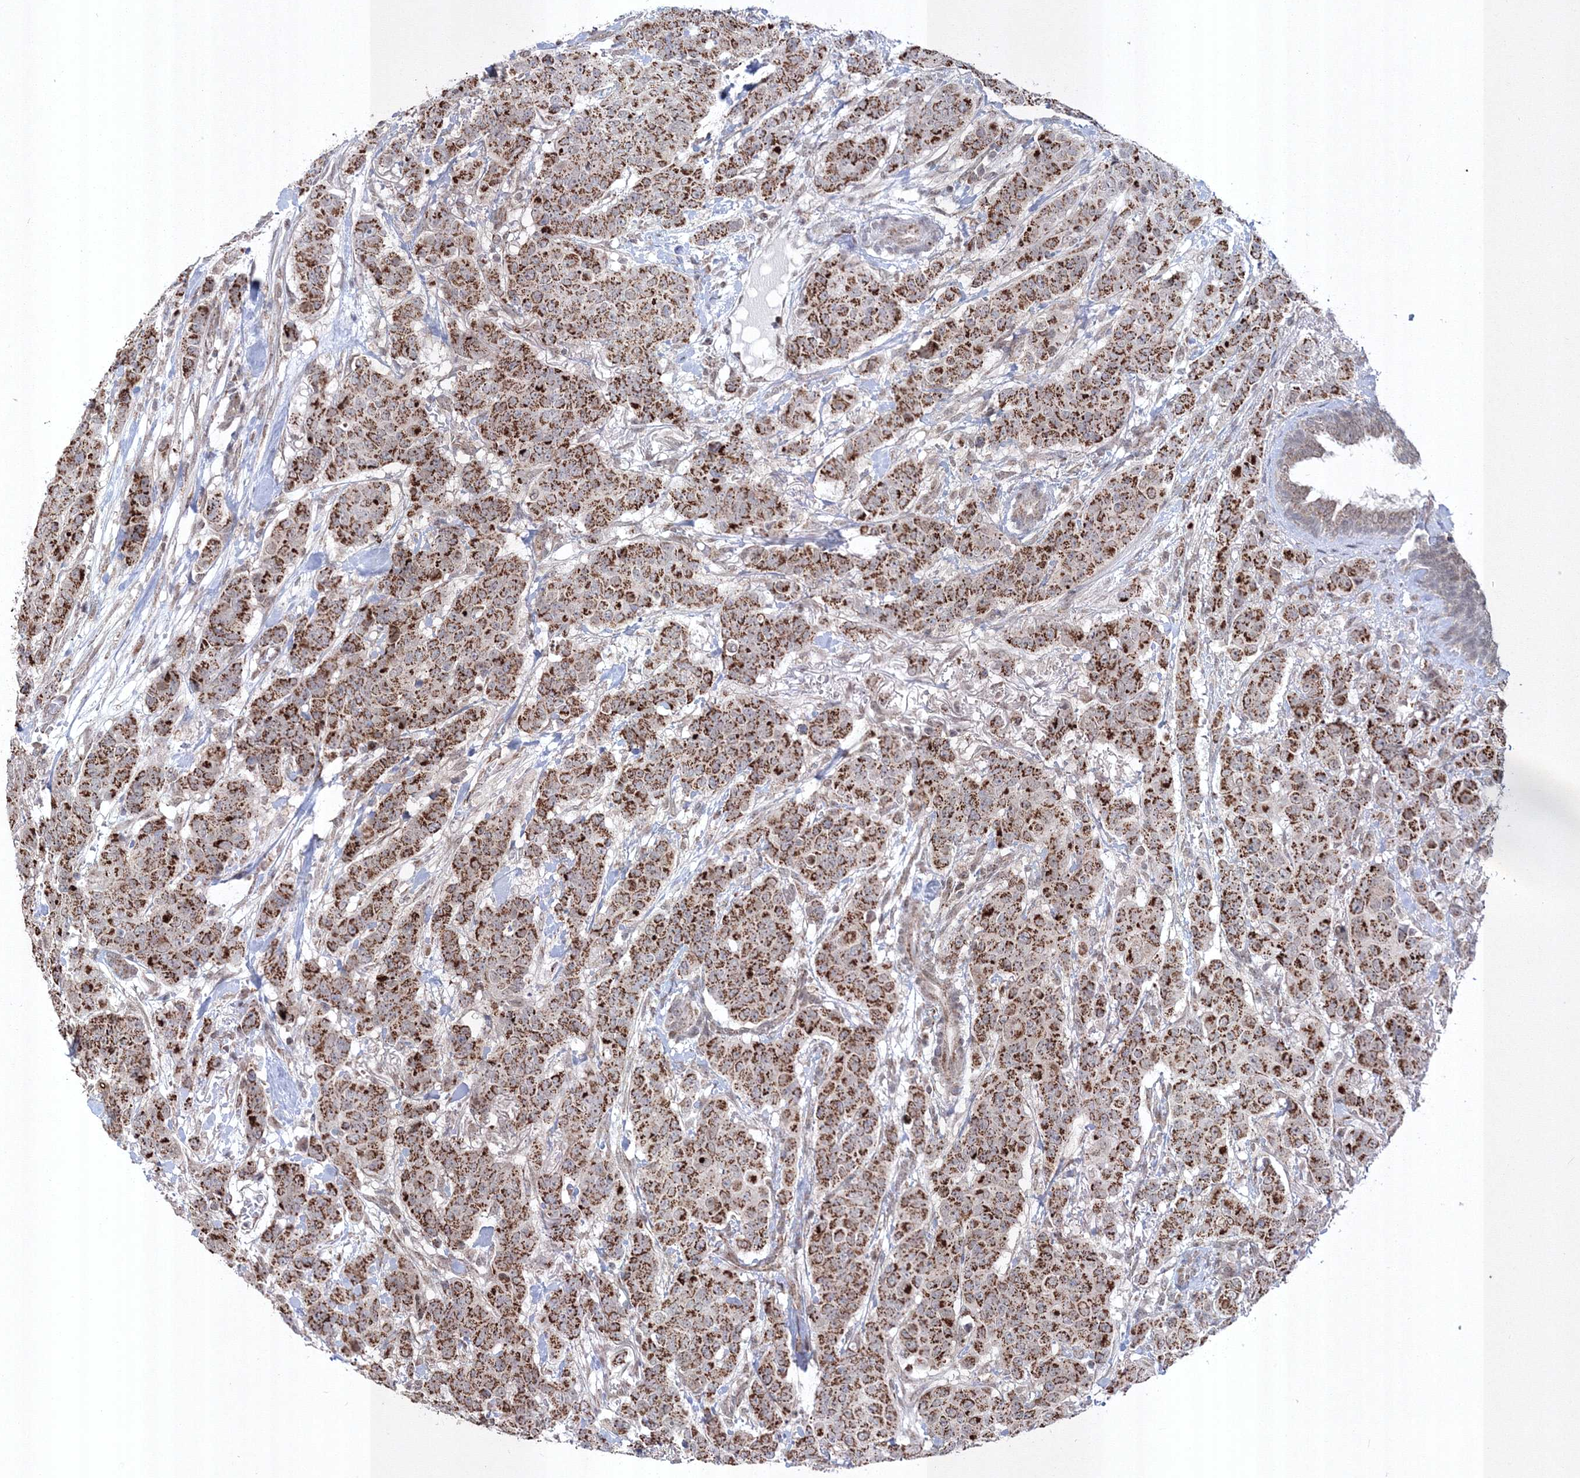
{"staining": {"intensity": "strong", "quantity": ">75%", "location": "cytoplasmic/membranous"}, "tissue": "breast cancer", "cell_type": "Tumor cells", "image_type": "cancer", "snomed": [{"axis": "morphology", "description": "Duct carcinoma"}, {"axis": "topography", "description": "Breast"}], "caption": "This image reveals IHC staining of breast cancer (invasive ductal carcinoma), with high strong cytoplasmic/membranous positivity in approximately >75% of tumor cells.", "gene": "GRSF1", "patient": {"sex": "female", "age": 40}}